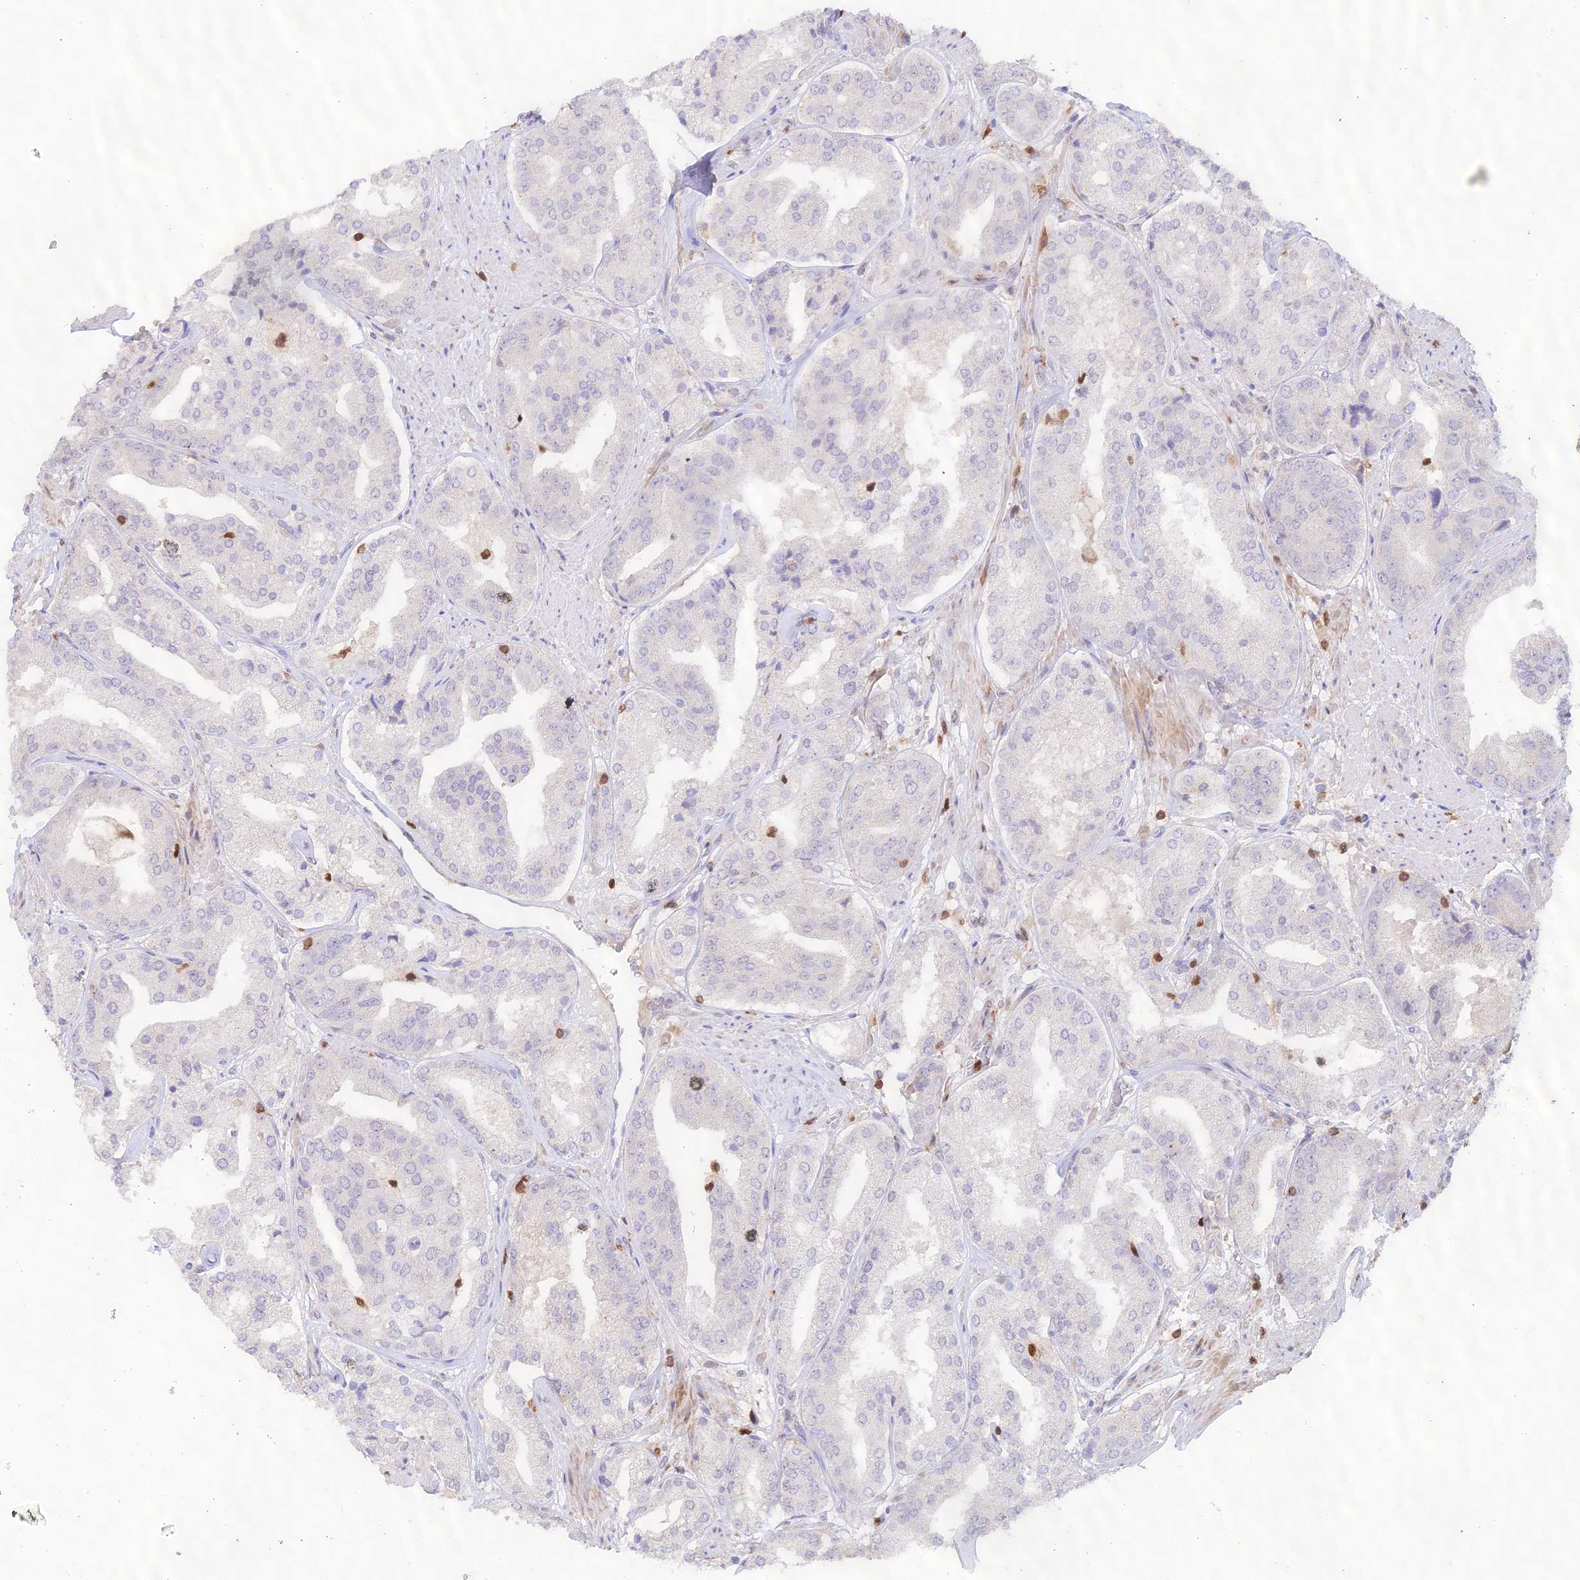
{"staining": {"intensity": "negative", "quantity": "none", "location": "none"}, "tissue": "prostate cancer", "cell_type": "Tumor cells", "image_type": "cancer", "snomed": [{"axis": "morphology", "description": "Adenocarcinoma, High grade"}, {"axis": "topography", "description": "Prostate"}], "caption": "Prostate cancer (adenocarcinoma (high-grade)) was stained to show a protein in brown. There is no significant expression in tumor cells.", "gene": "DENND1C", "patient": {"sex": "male", "age": 63}}